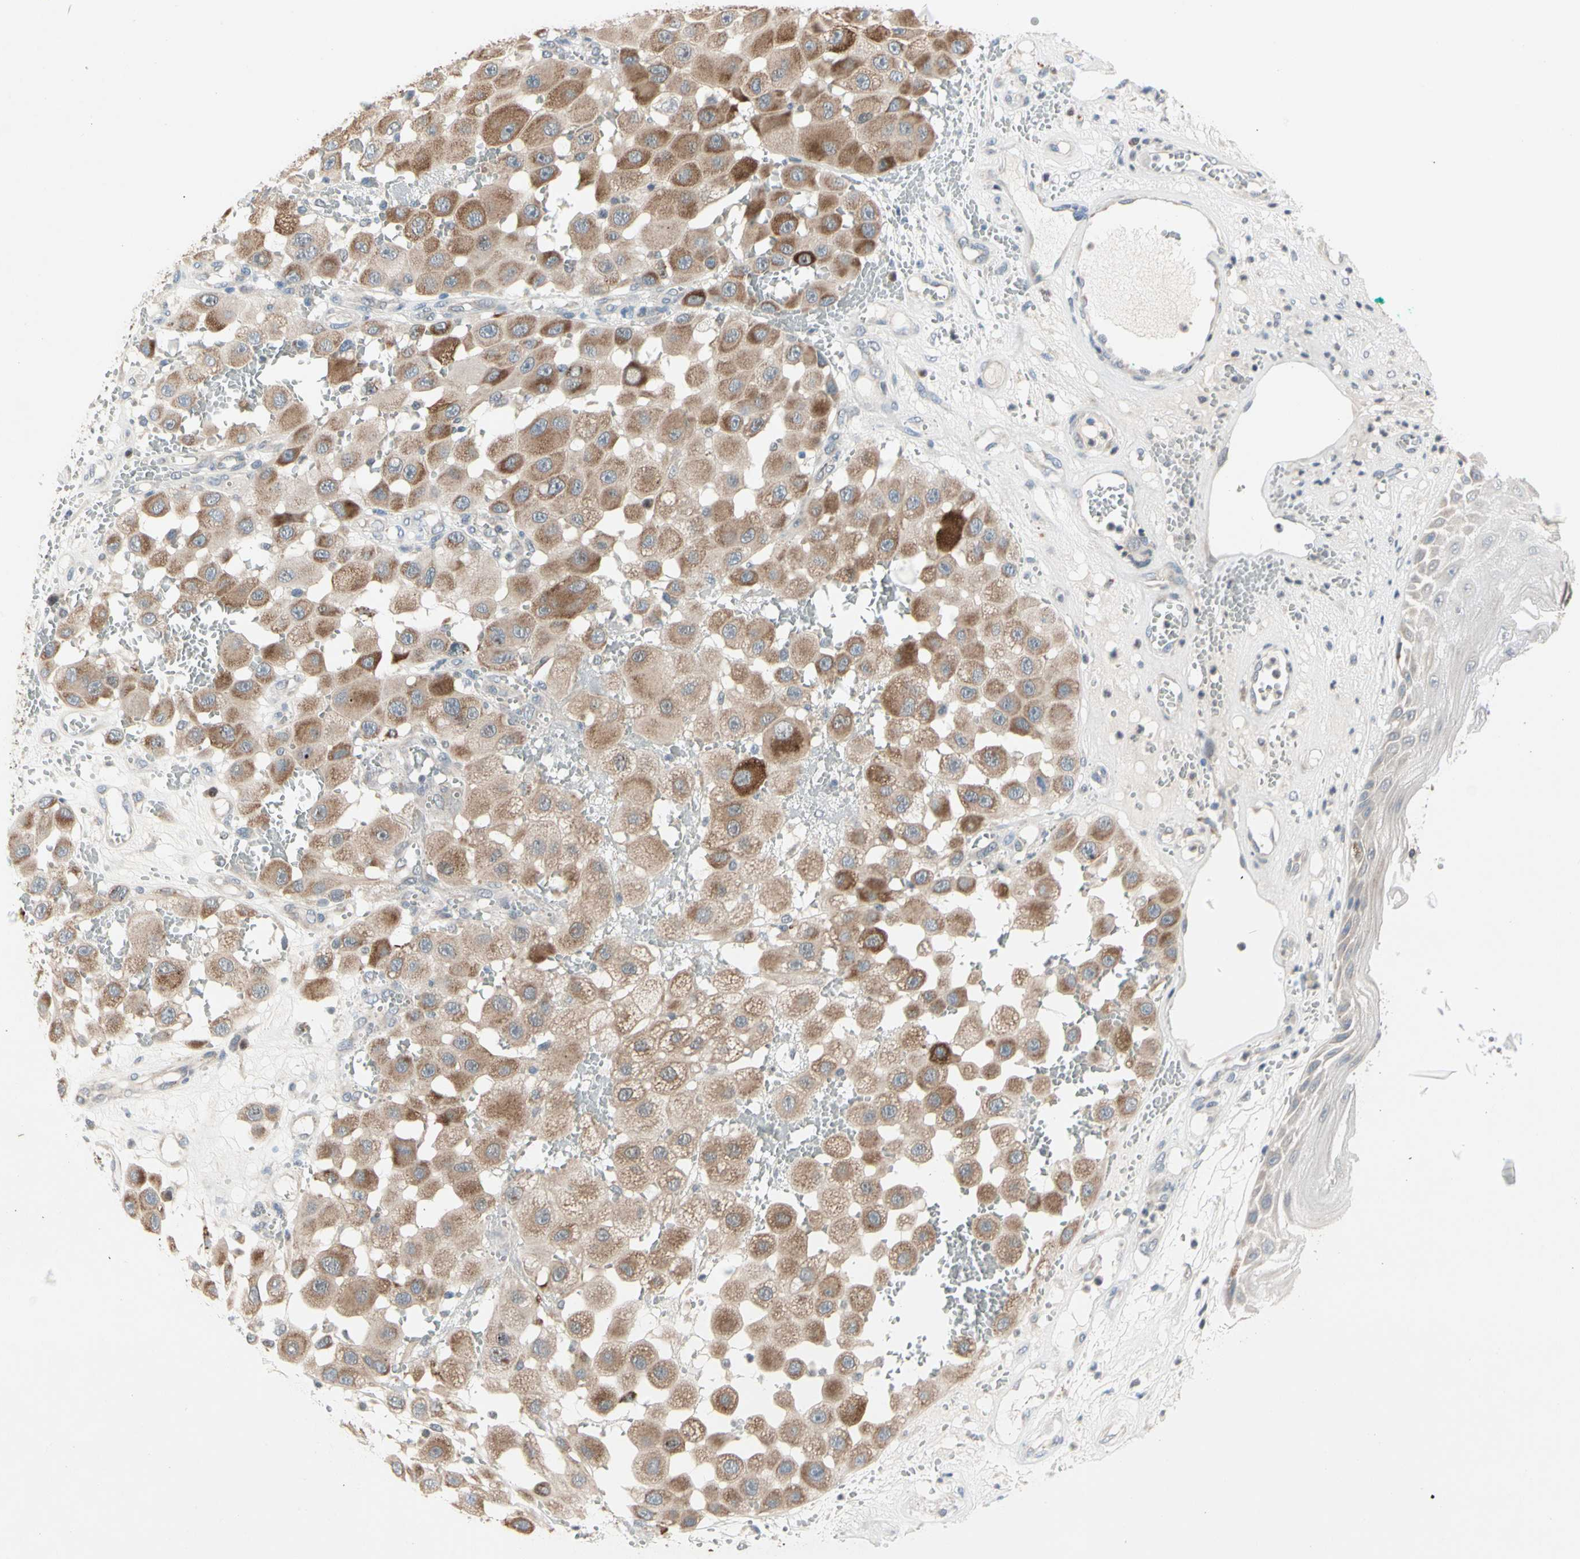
{"staining": {"intensity": "moderate", "quantity": ">75%", "location": "cytoplasmic/membranous"}, "tissue": "melanoma", "cell_type": "Tumor cells", "image_type": "cancer", "snomed": [{"axis": "morphology", "description": "Malignant melanoma, NOS"}, {"axis": "topography", "description": "Skin"}], "caption": "Tumor cells exhibit medium levels of moderate cytoplasmic/membranous positivity in about >75% of cells in melanoma. (Brightfield microscopy of DAB IHC at high magnification).", "gene": "MARK1", "patient": {"sex": "female", "age": 81}}